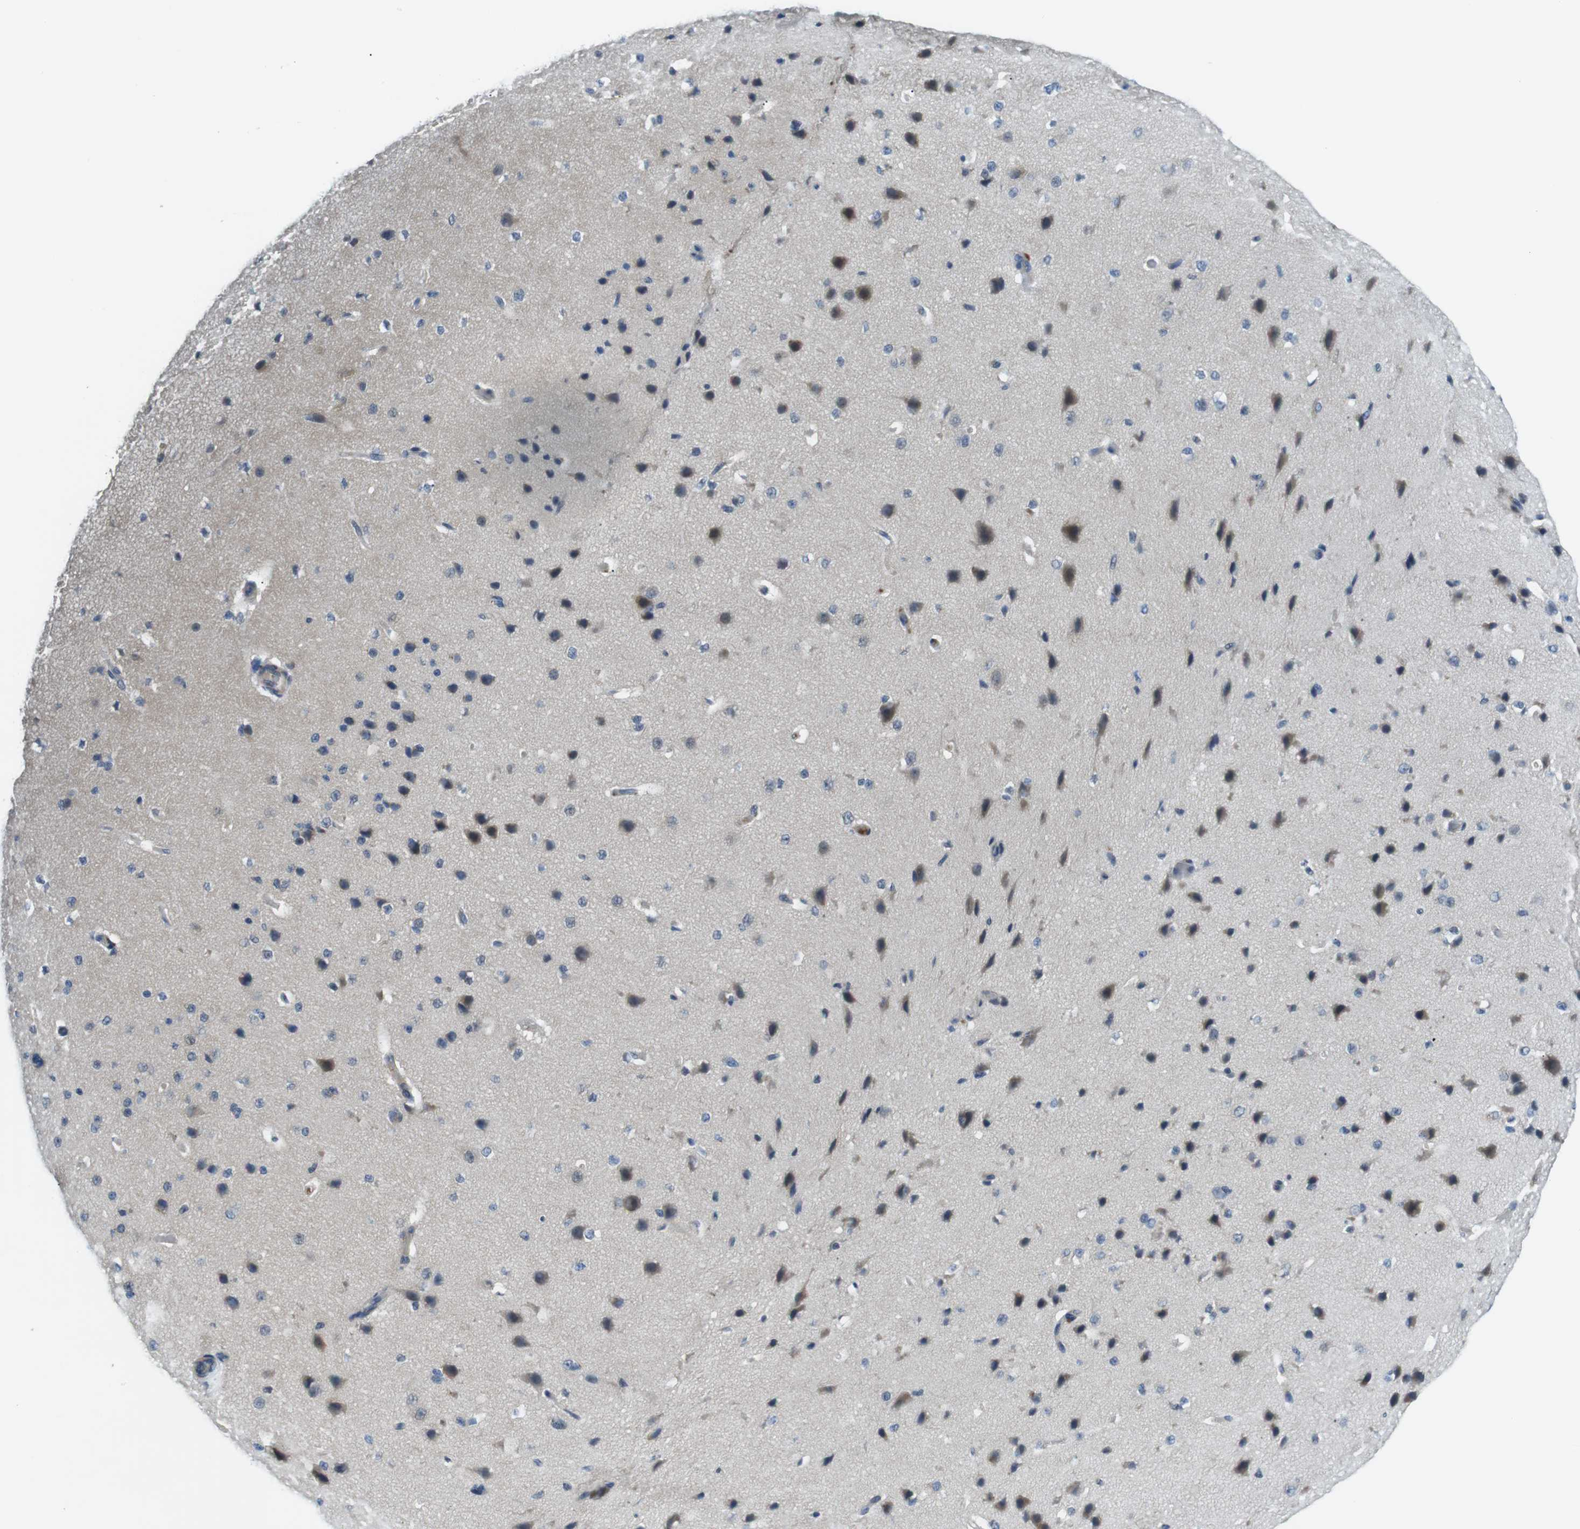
{"staining": {"intensity": "negative", "quantity": "none", "location": "none"}, "tissue": "cerebral cortex", "cell_type": "Endothelial cells", "image_type": "normal", "snomed": [{"axis": "morphology", "description": "Normal tissue, NOS"}, {"axis": "morphology", "description": "Developmental malformation"}, {"axis": "topography", "description": "Cerebral cortex"}], "caption": "This histopathology image is of unremarkable cerebral cortex stained with immunohistochemistry to label a protein in brown with the nuclei are counter-stained blue. There is no staining in endothelial cells. (DAB (3,3'-diaminobenzidine) immunohistochemistry visualized using brightfield microscopy, high magnification).", "gene": "WSCD1", "patient": {"sex": "female", "age": 30}}